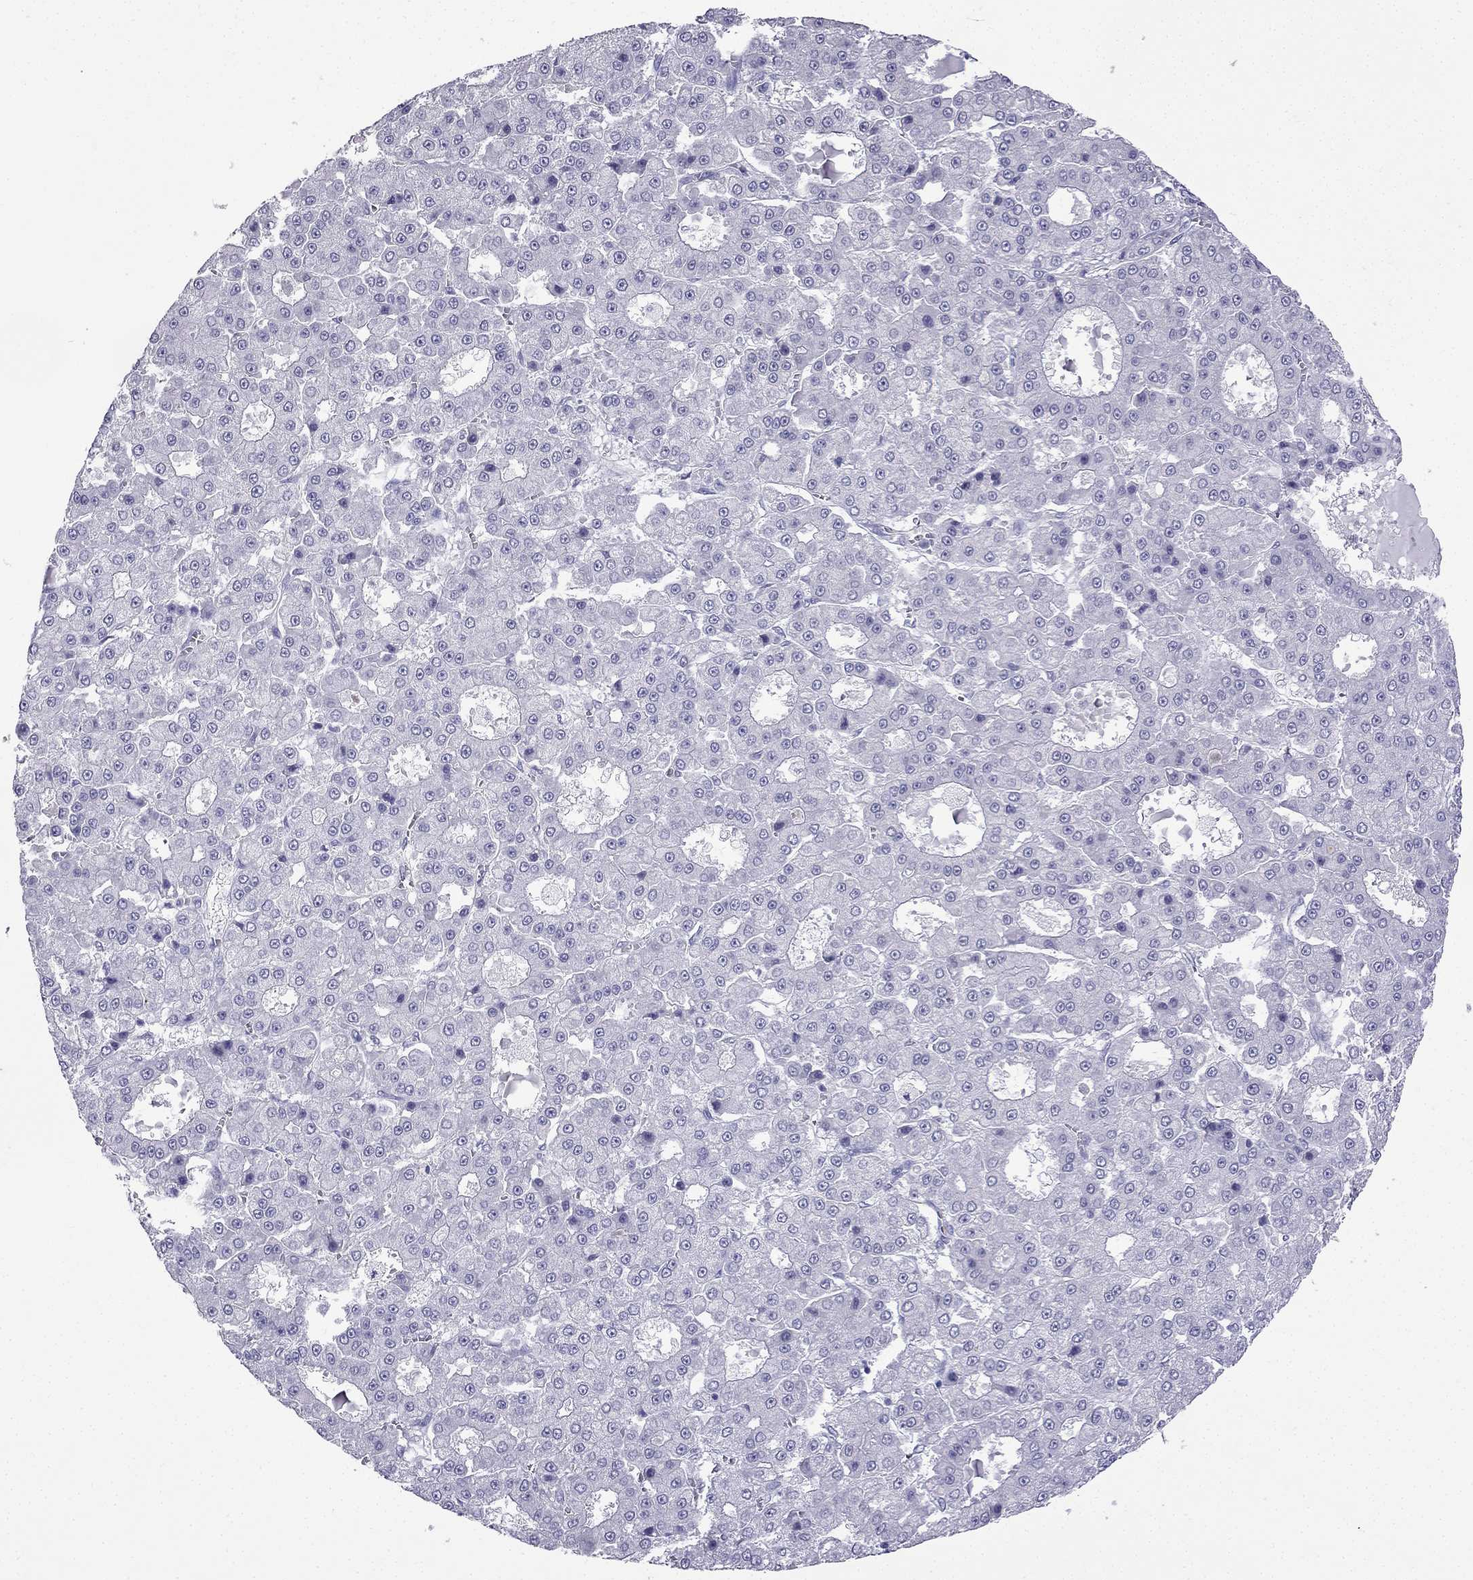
{"staining": {"intensity": "negative", "quantity": "none", "location": "none"}, "tissue": "liver cancer", "cell_type": "Tumor cells", "image_type": "cancer", "snomed": [{"axis": "morphology", "description": "Carcinoma, Hepatocellular, NOS"}, {"axis": "topography", "description": "Liver"}], "caption": "IHC image of neoplastic tissue: liver cancer stained with DAB (3,3'-diaminobenzidine) shows no significant protein staining in tumor cells.", "gene": "GJA8", "patient": {"sex": "male", "age": 70}}